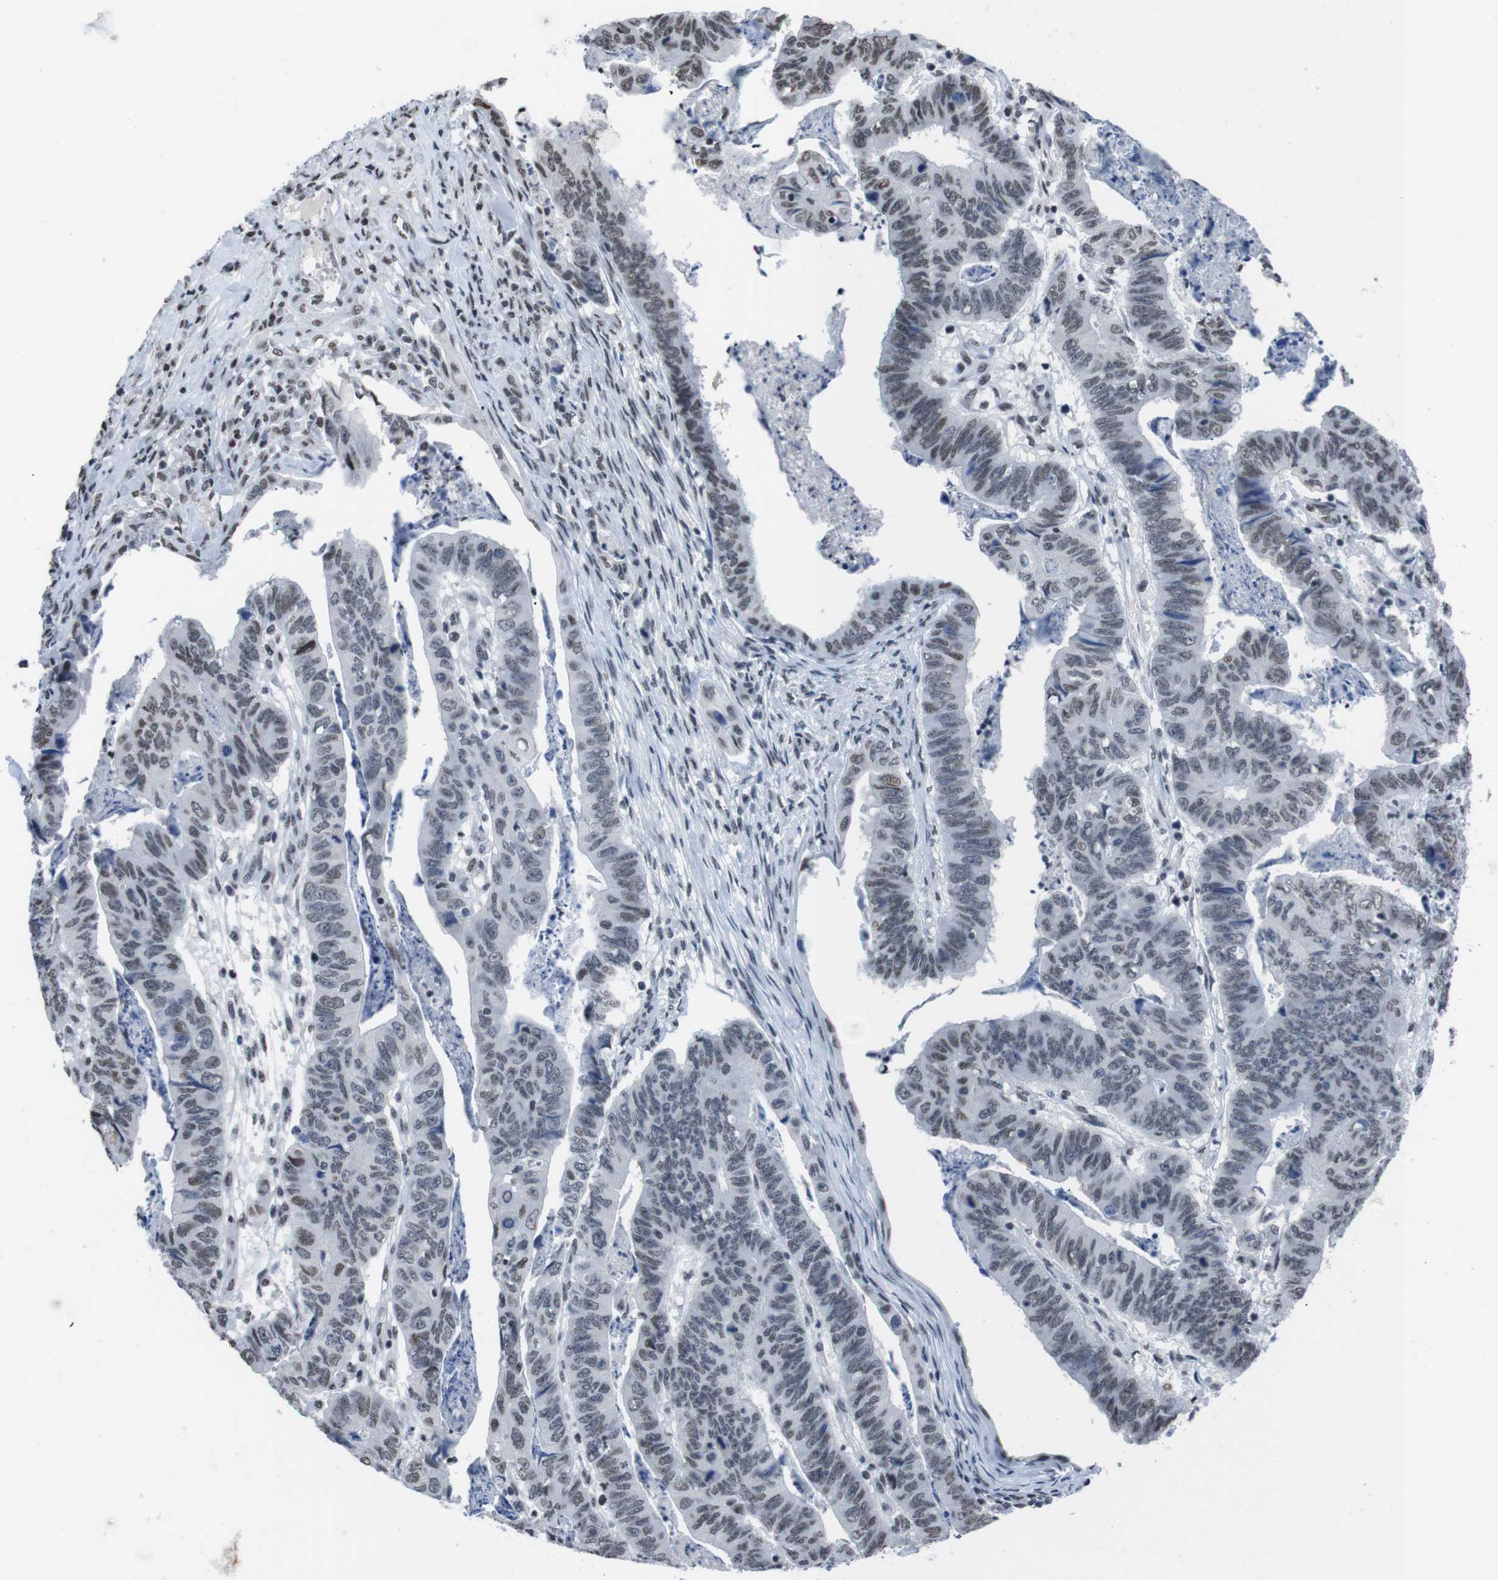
{"staining": {"intensity": "weak", "quantity": "25%-75%", "location": "nuclear"}, "tissue": "stomach cancer", "cell_type": "Tumor cells", "image_type": "cancer", "snomed": [{"axis": "morphology", "description": "Adenocarcinoma, NOS"}, {"axis": "topography", "description": "Stomach, lower"}], "caption": "Immunohistochemistry image of human stomach cancer stained for a protein (brown), which shows low levels of weak nuclear staining in approximately 25%-75% of tumor cells.", "gene": "PIP4P2", "patient": {"sex": "male", "age": 77}}